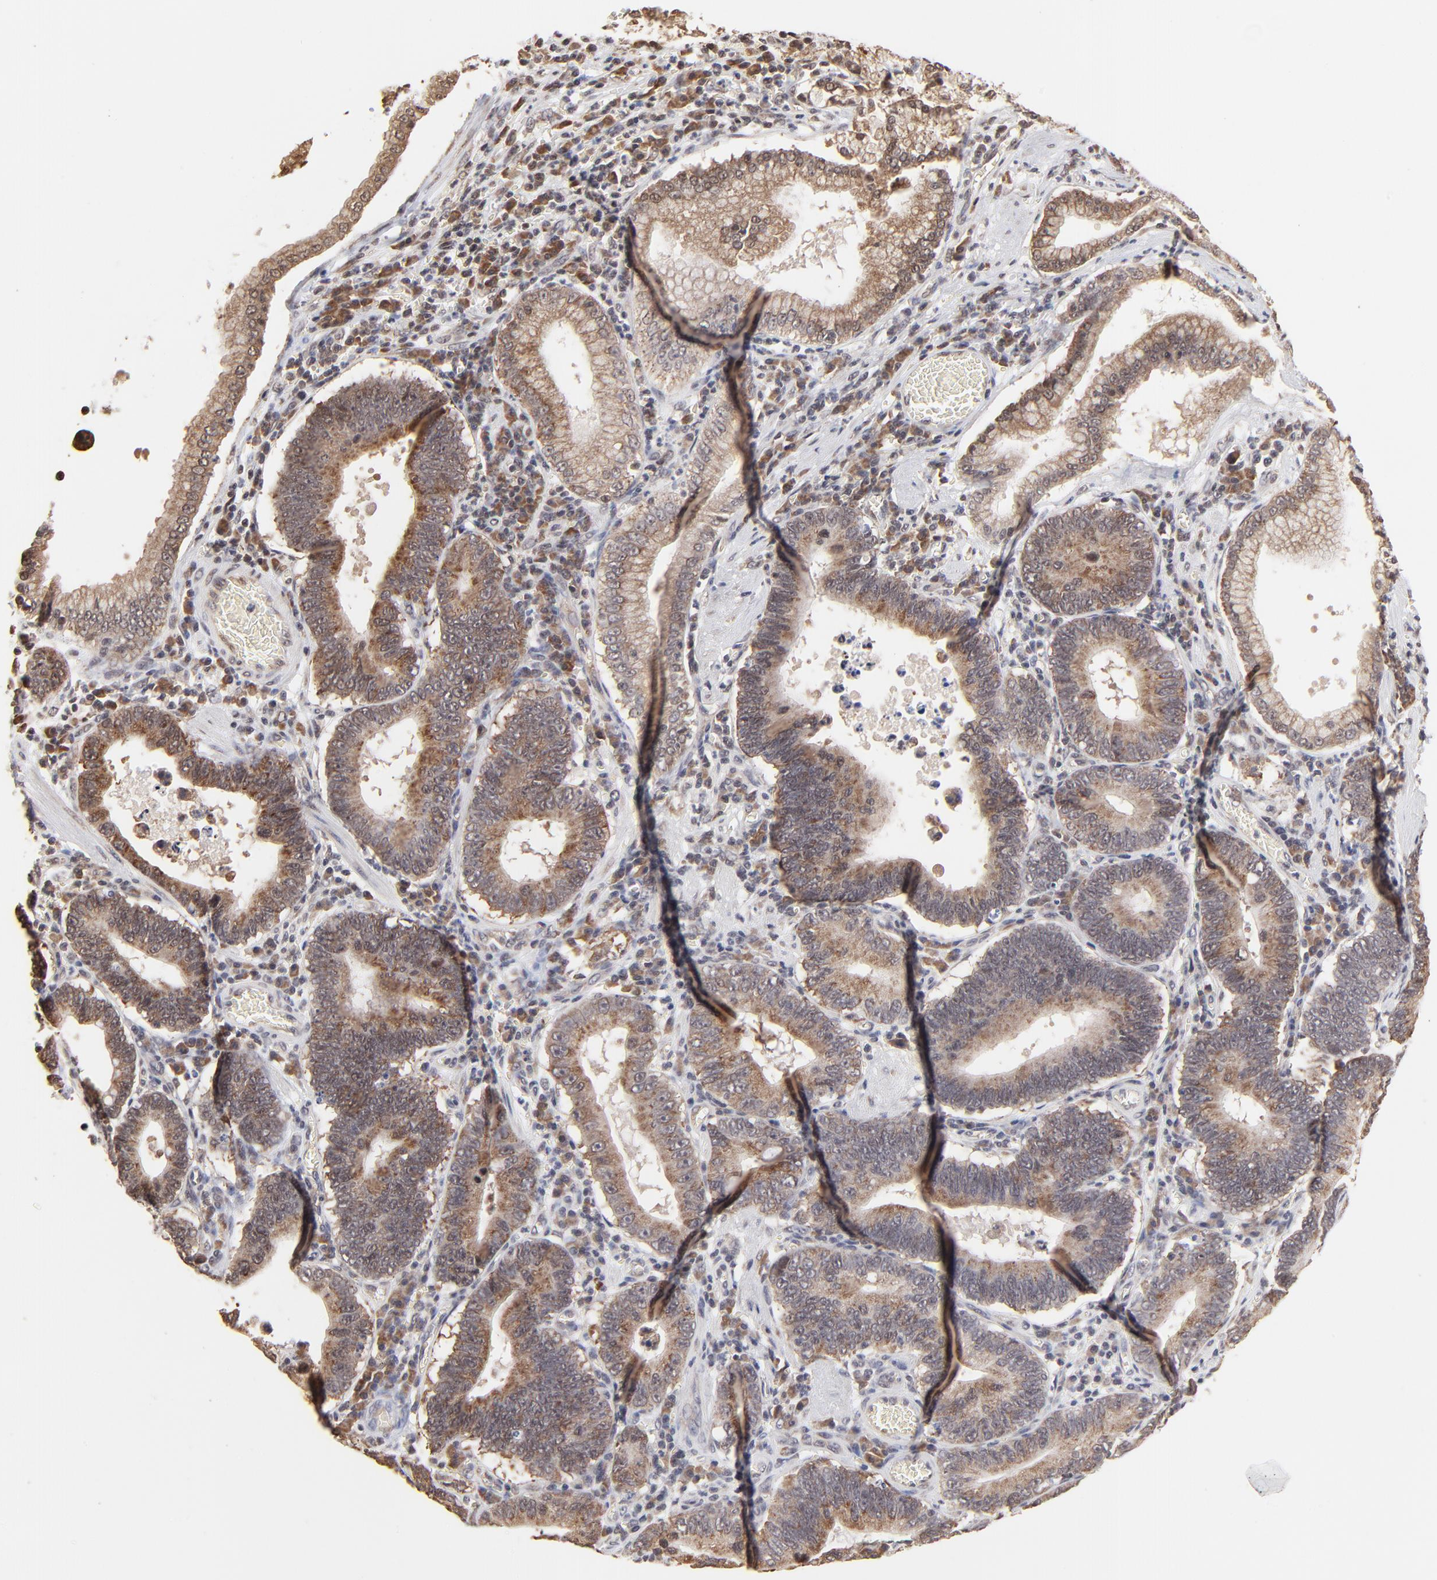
{"staining": {"intensity": "moderate", "quantity": ">75%", "location": "cytoplasmic/membranous"}, "tissue": "stomach cancer", "cell_type": "Tumor cells", "image_type": "cancer", "snomed": [{"axis": "morphology", "description": "Adenocarcinoma, NOS"}, {"axis": "topography", "description": "Stomach"}, {"axis": "topography", "description": "Gastric cardia"}], "caption": "Moderate cytoplasmic/membranous expression for a protein is present in about >75% of tumor cells of stomach adenocarcinoma using IHC.", "gene": "BRPF1", "patient": {"sex": "male", "age": 59}}